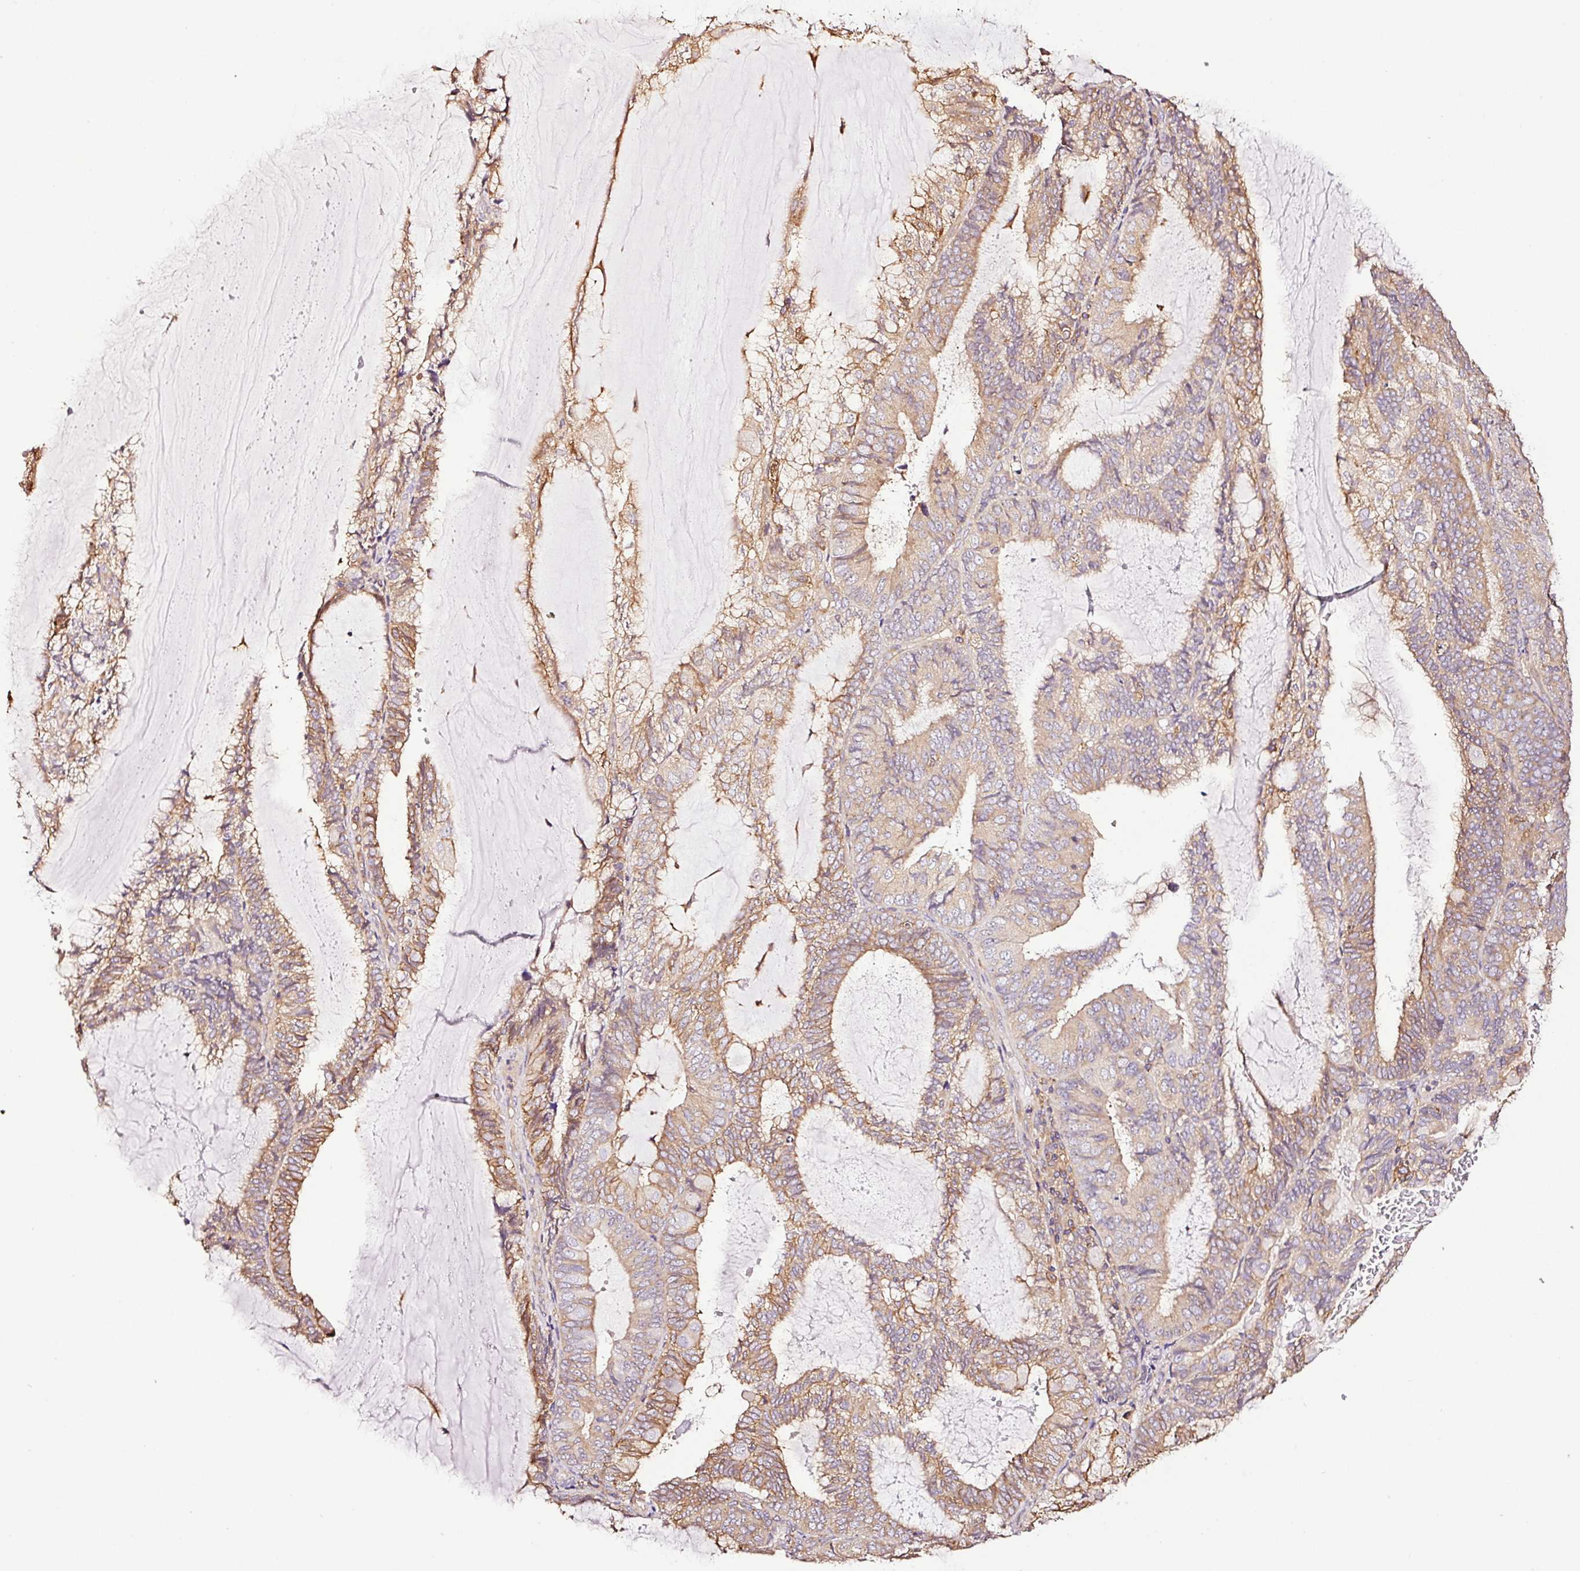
{"staining": {"intensity": "moderate", "quantity": "25%-75%", "location": "cytoplasmic/membranous"}, "tissue": "endometrial cancer", "cell_type": "Tumor cells", "image_type": "cancer", "snomed": [{"axis": "morphology", "description": "Adenocarcinoma, NOS"}, {"axis": "topography", "description": "Endometrium"}], "caption": "Adenocarcinoma (endometrial) stained with a protein marker demonstrates moderate staining in tumor cells.", "gene": "METAP1", "patient": {"sex": "female", "age": 81}}